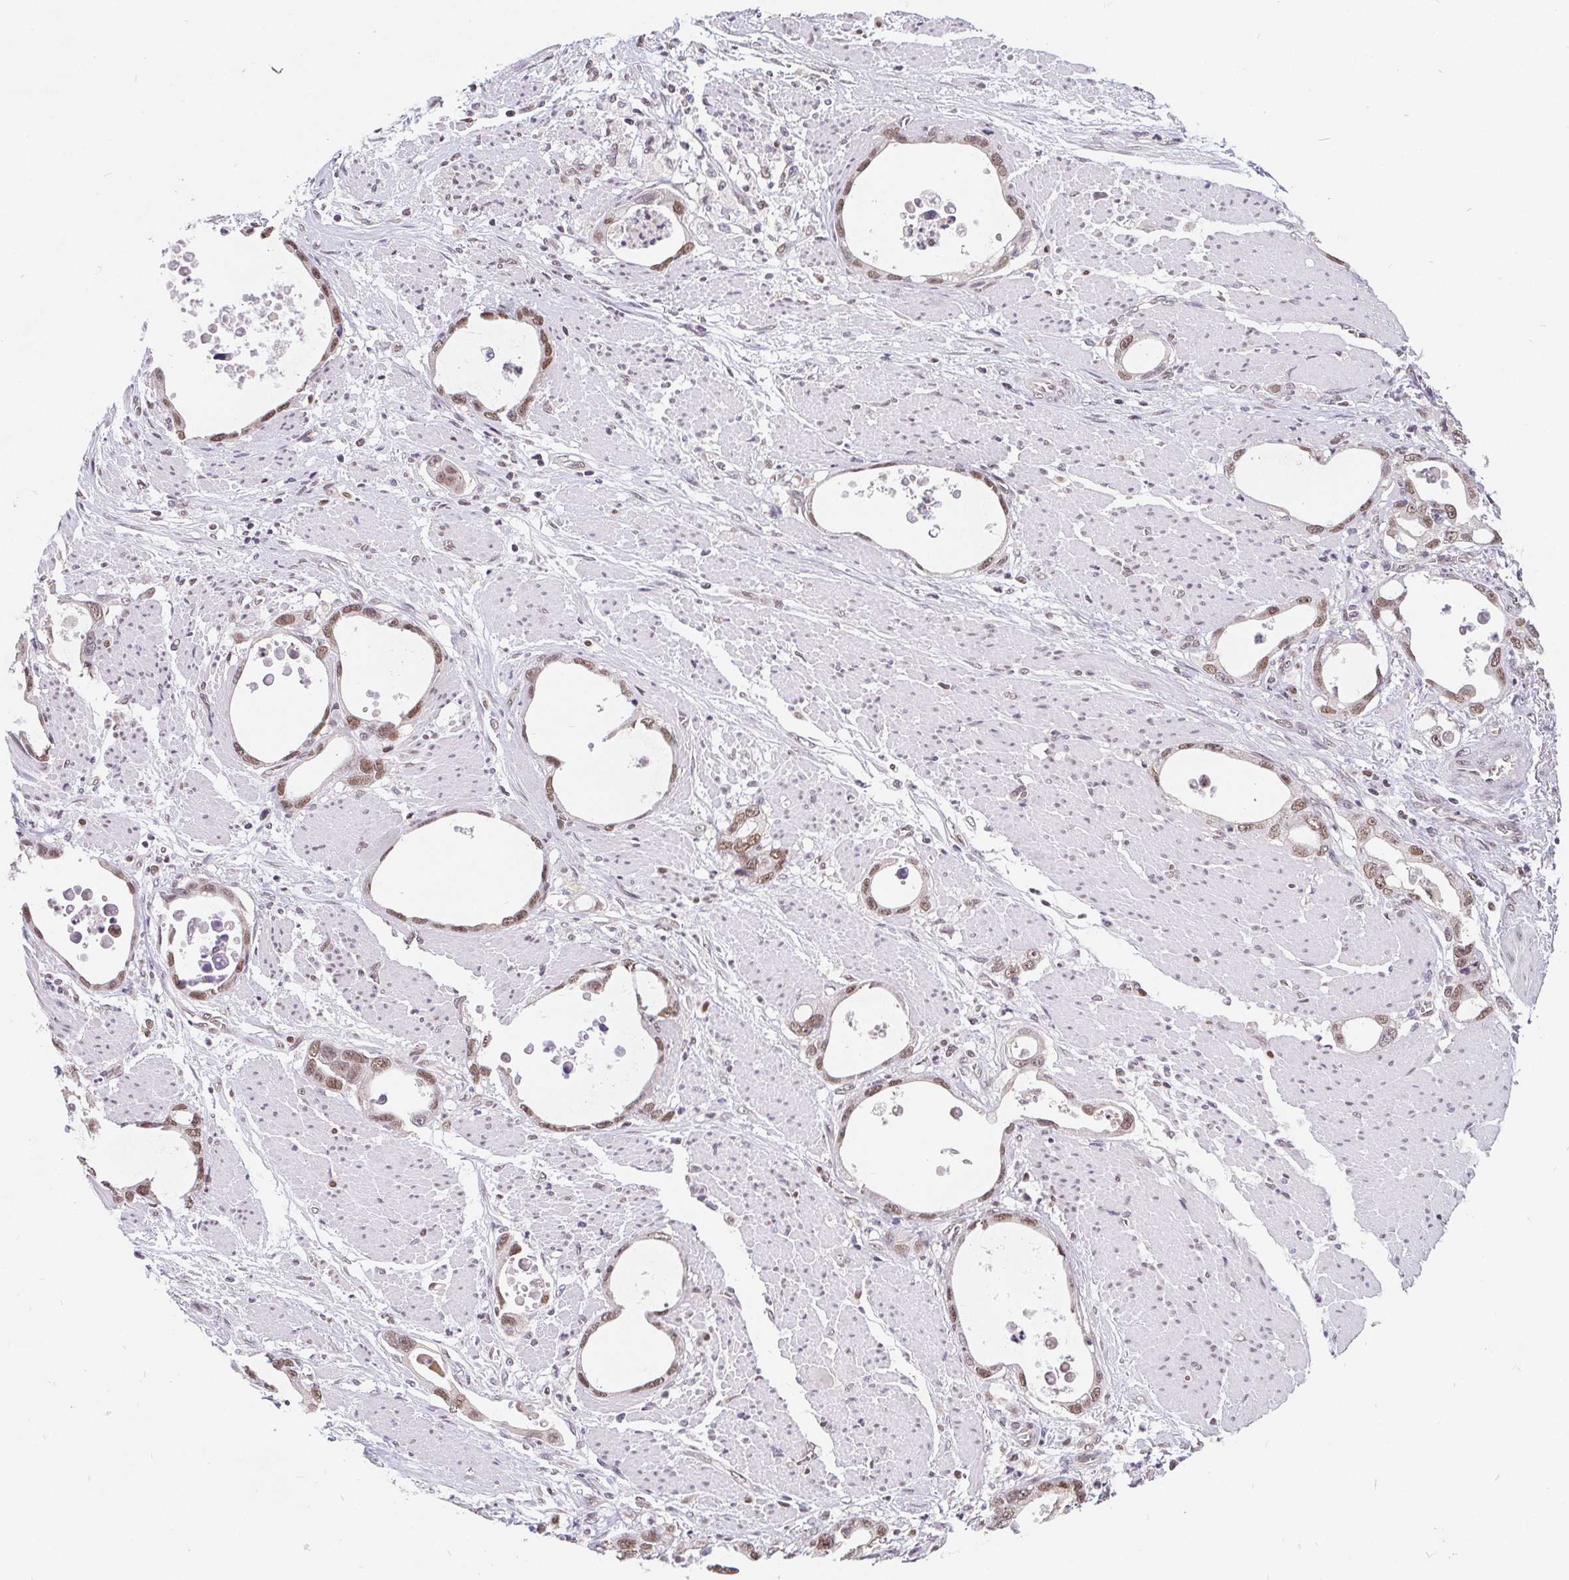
{"staining": {"intensity": "moderate", "quantity": ">75%", "location": "nuclear"}, "tissue": "stomach cancer", "cell_type": "Tumor cells", "image_type": "cancer", "snomed": [{"axis": "morphology", "description": "Adenocarcinoma, NOS"}, {"axis": "topography", "description": "Stomach, upper"}], "caption": "Immunohistochemistry (DAB (3,3'-diaminobenzidine)) staining of stomach cancer demonstrates moderate nuclear protein positivity in approximately >75% of tumor cells.", "gene": "POU2F1", "patient": {"sex": "male", "age": 74}}